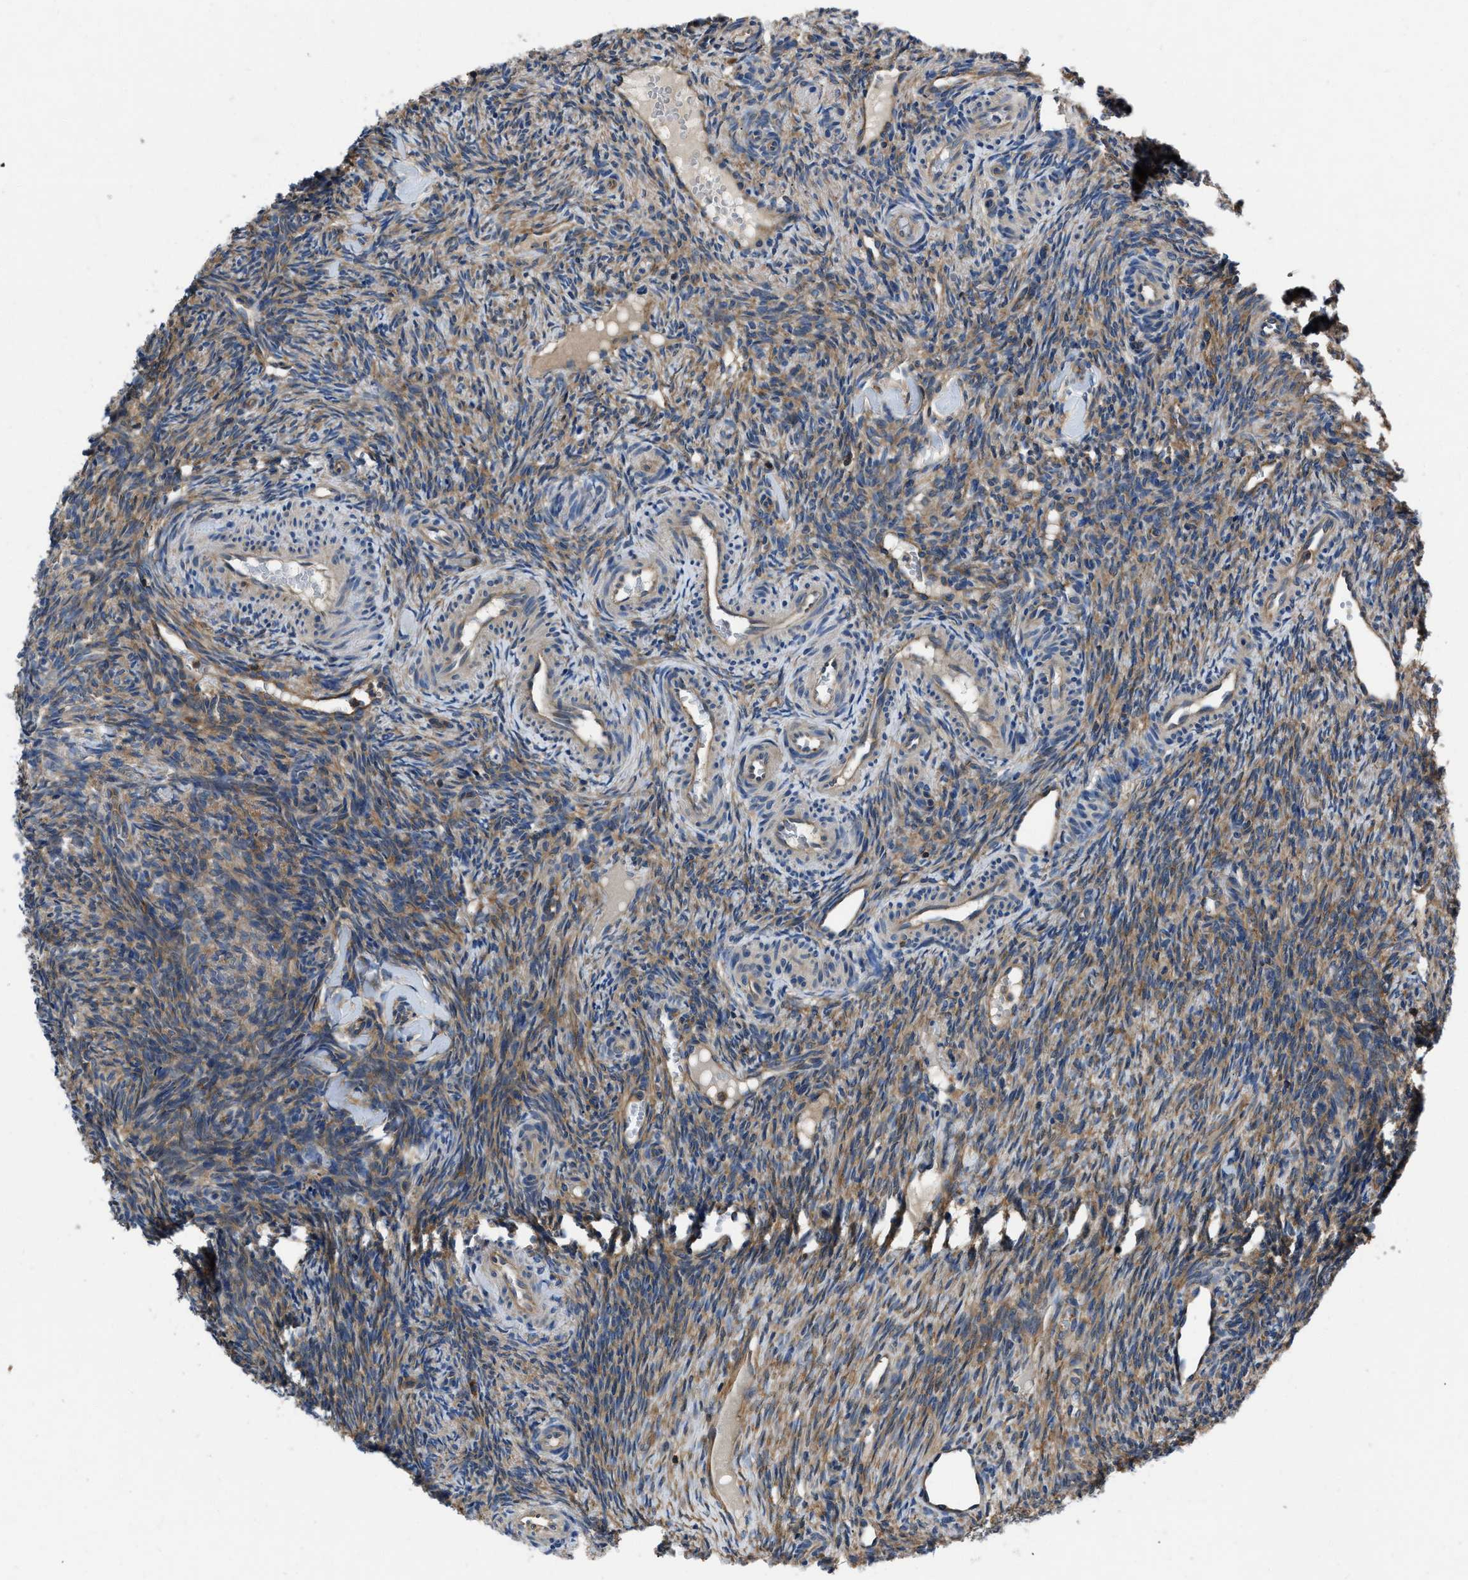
{"staining": {"intensity": "moderate", "quantity": ">75%", "location": "cytoplasmic/membranous"}, "tissue": "ovary", "cell_type": "Follicle cells", "image_type": "normal", "snomed": [{"axis": "morphology", "description": "Normal tissue, NOS"}, {"axis": "topography", "description": "Ovary"}], "caption": "Ovary stained with DAB (3,3'-diaminobenzidine) immunohistochemistry demonstrates medium levels of moderate cytoplasmic/membranous positivity in approximately >75% of follicle cells.", "gene": "YARS1", "patient": {"sex": "female", "age": 41}}